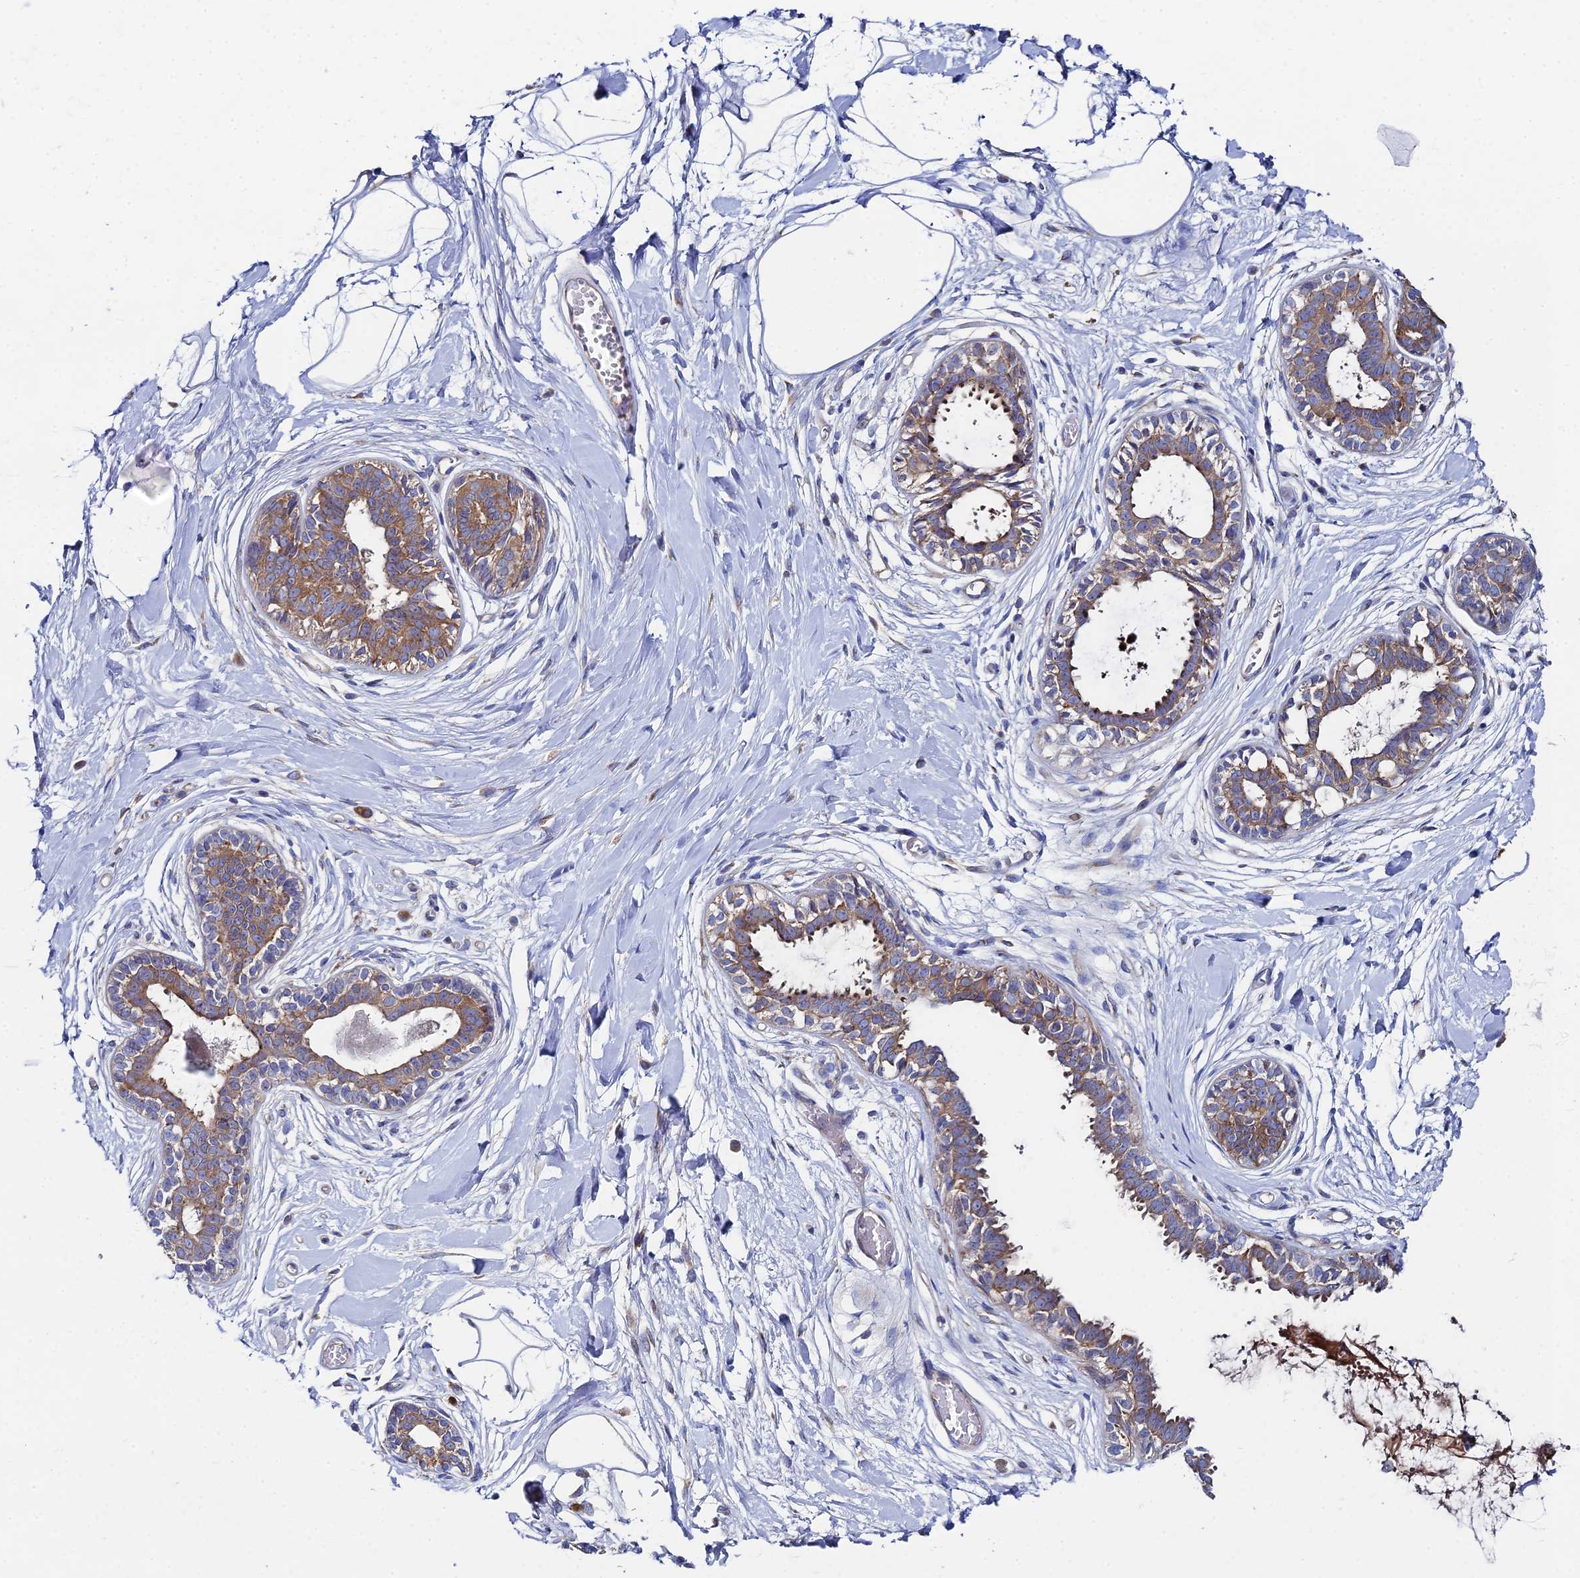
{"staining": {"intensity": "negative", "quantity": "none", "location": "none"}, "tissue": "breast", "cell_type": "Adipocytes", "image_type": "normal", "snomed": [{"axis": "morphology", "description": "Normal tissue, NOS"}, {"axis": "topography", "description": "Breast"}], "caption": "Immunohistochemical staining of normal human breast reveals no significant staining in adipocytes. (Stains: DAB immunohistochemistry with hematoxylin counter stain, Microscopy: brightfield microscopy at high magnification).", "gene": "CLCN3", "patient": {"sex": "female", "age": 45}}